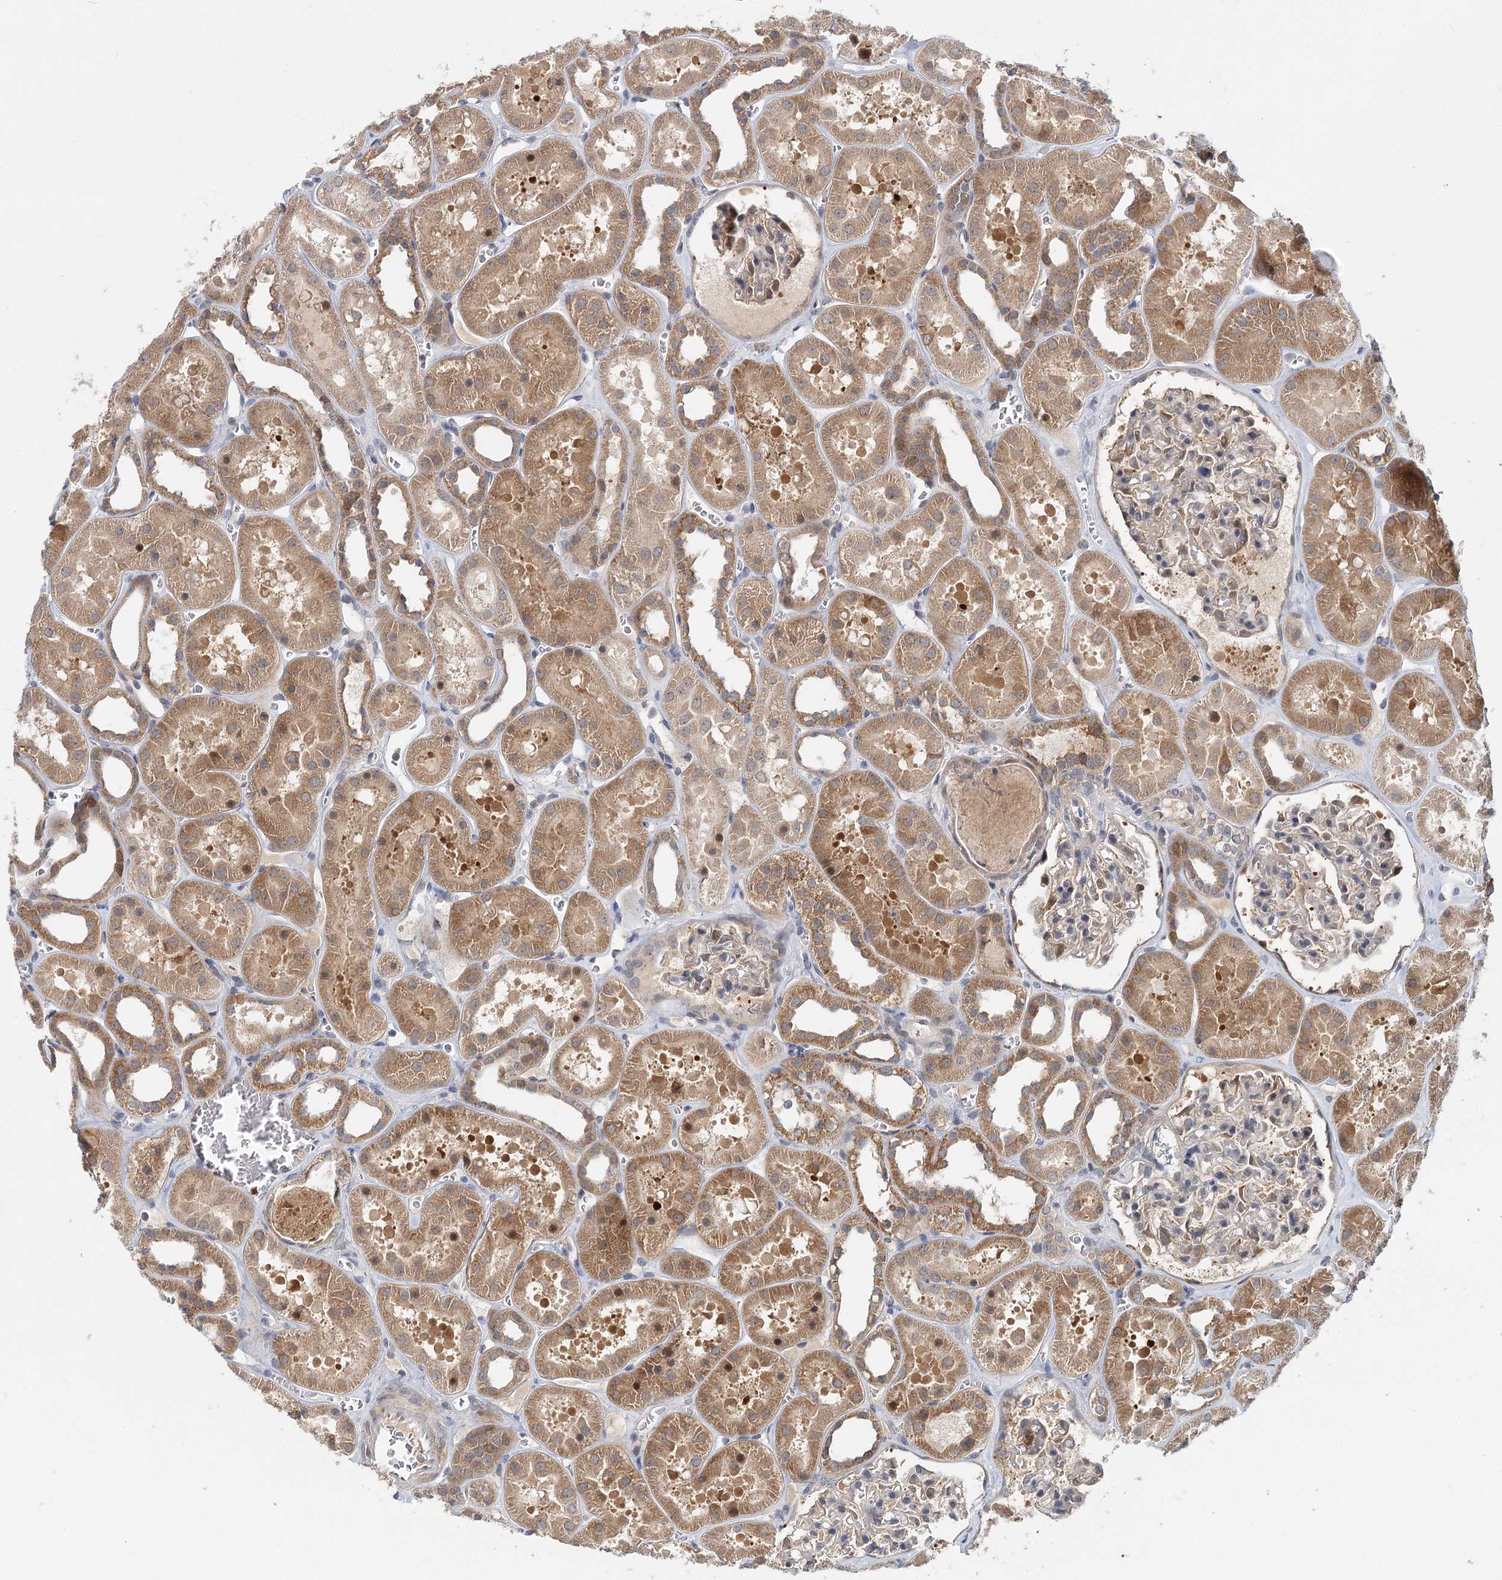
{"staining": {"intensity": "moderate", "quantity": "<25%", "location": "cytoplasmic/membranous"}, "tissue": "kidney", "cell_type": "Cells in glomeruli", "image_type": "normal", "snomed": [{"axis": "morphology", "description": "Normal tissue, NOS"}, {"axis": "topography", "description": "Kidney"}], "caption": "The histopathology image displays staining of benign kidney, revealing moderate cytoplasmic/membranous protein positivity (brown color) within cells in glomeruli.", "gene": "AP3B1", "patient": {"sex": "female", "age": 41}}